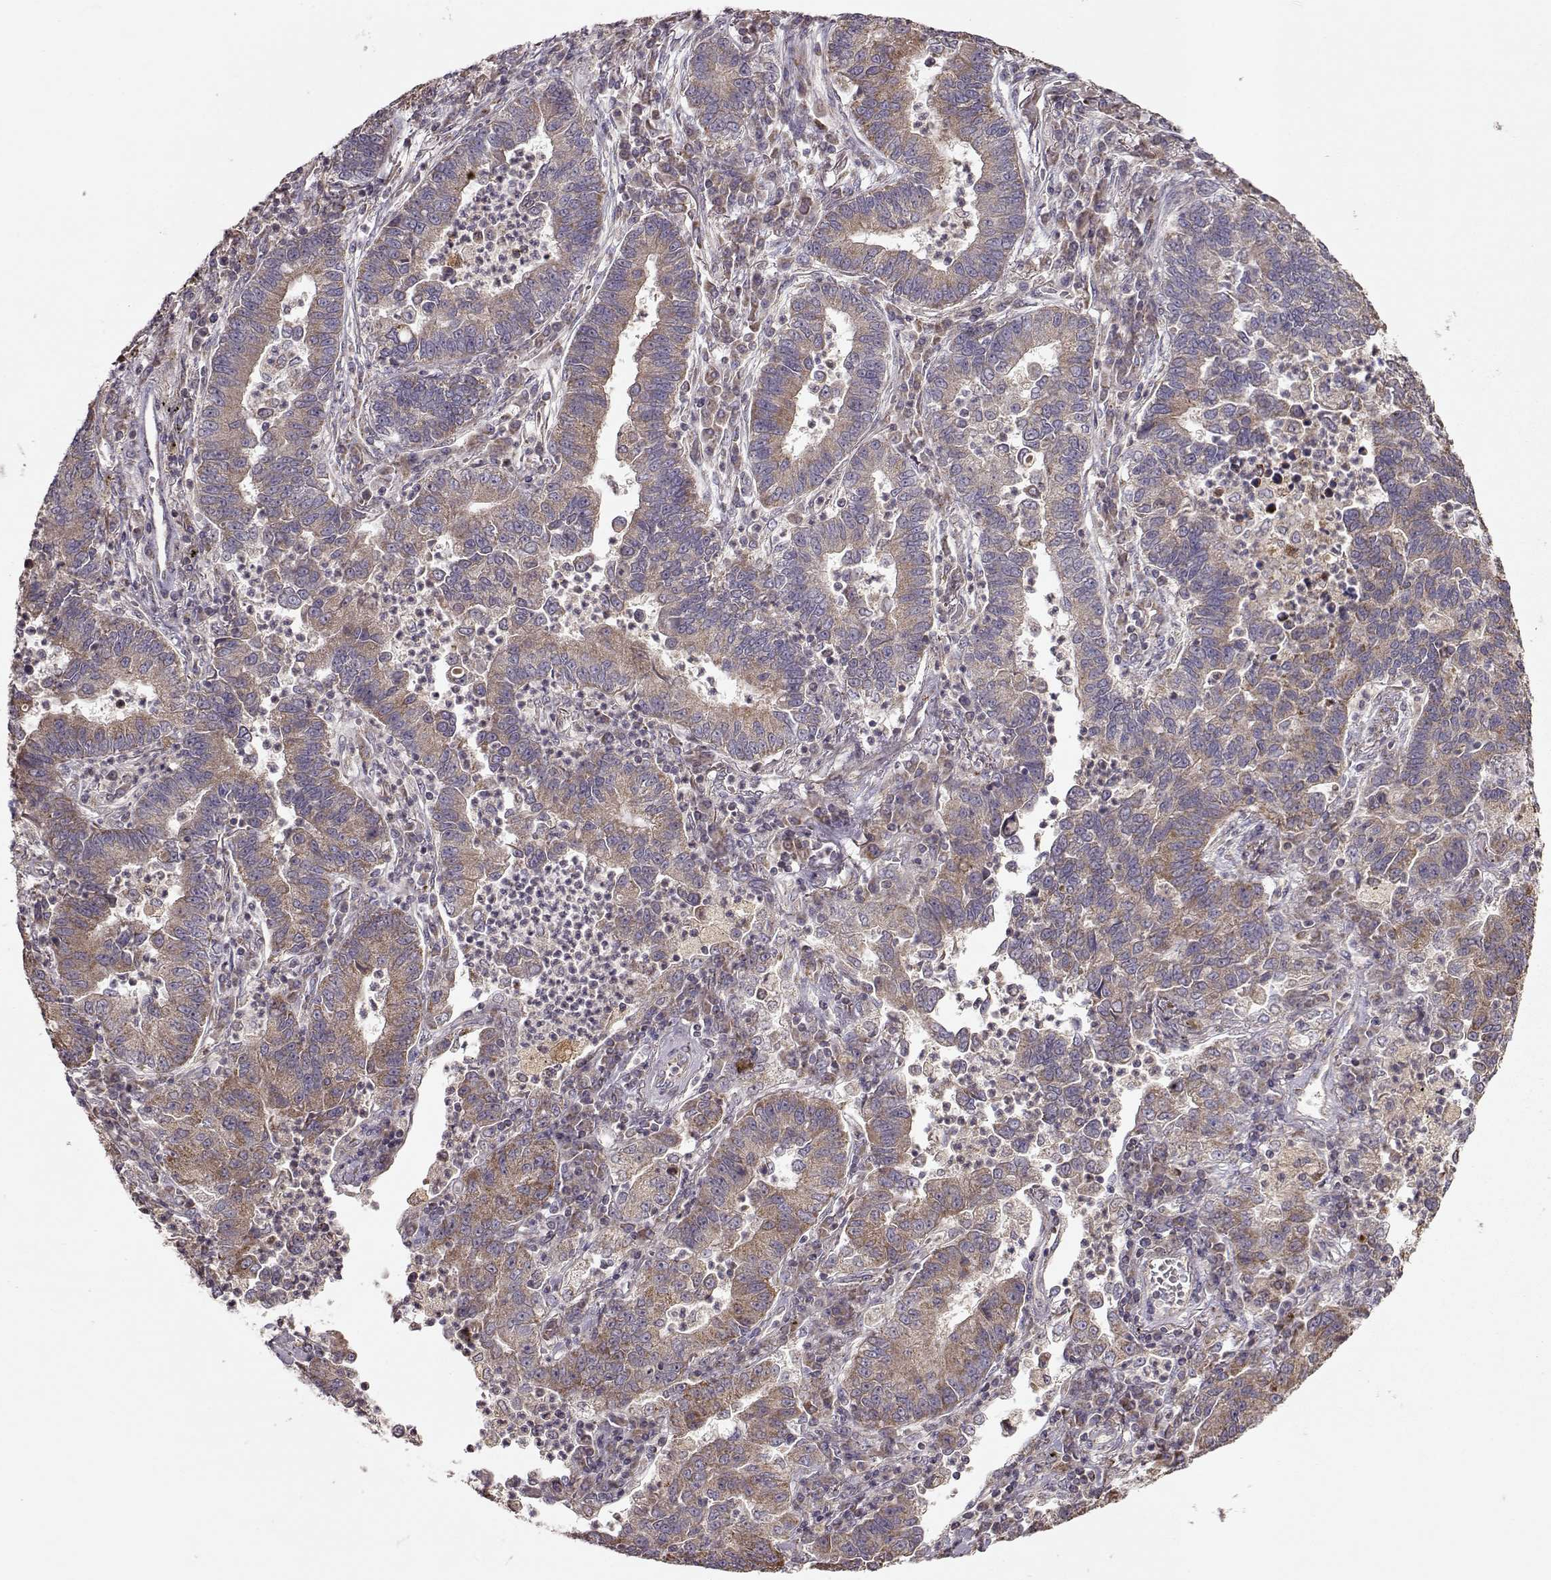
{"staining": {"intensity": "moderate", "quantity": ">75%", "location": "cytoplasmic/membranous"}, "tissue": "lung cancer", "cell_type": "Tumor cells", "image_type": "cancer", "snomed": [{"axis": "morphology", "description": "Adenocarcinoma, NOS"}, {"axis": "topography", "description": "Lung"}], "caption": "IHC of lung cancer shows medium levels of moderate cytoplasmic/membranous staining in approximately >75% of tumor cells.", "gene": "CMTM3", "patient": {"sex": "female", "age": 57}}